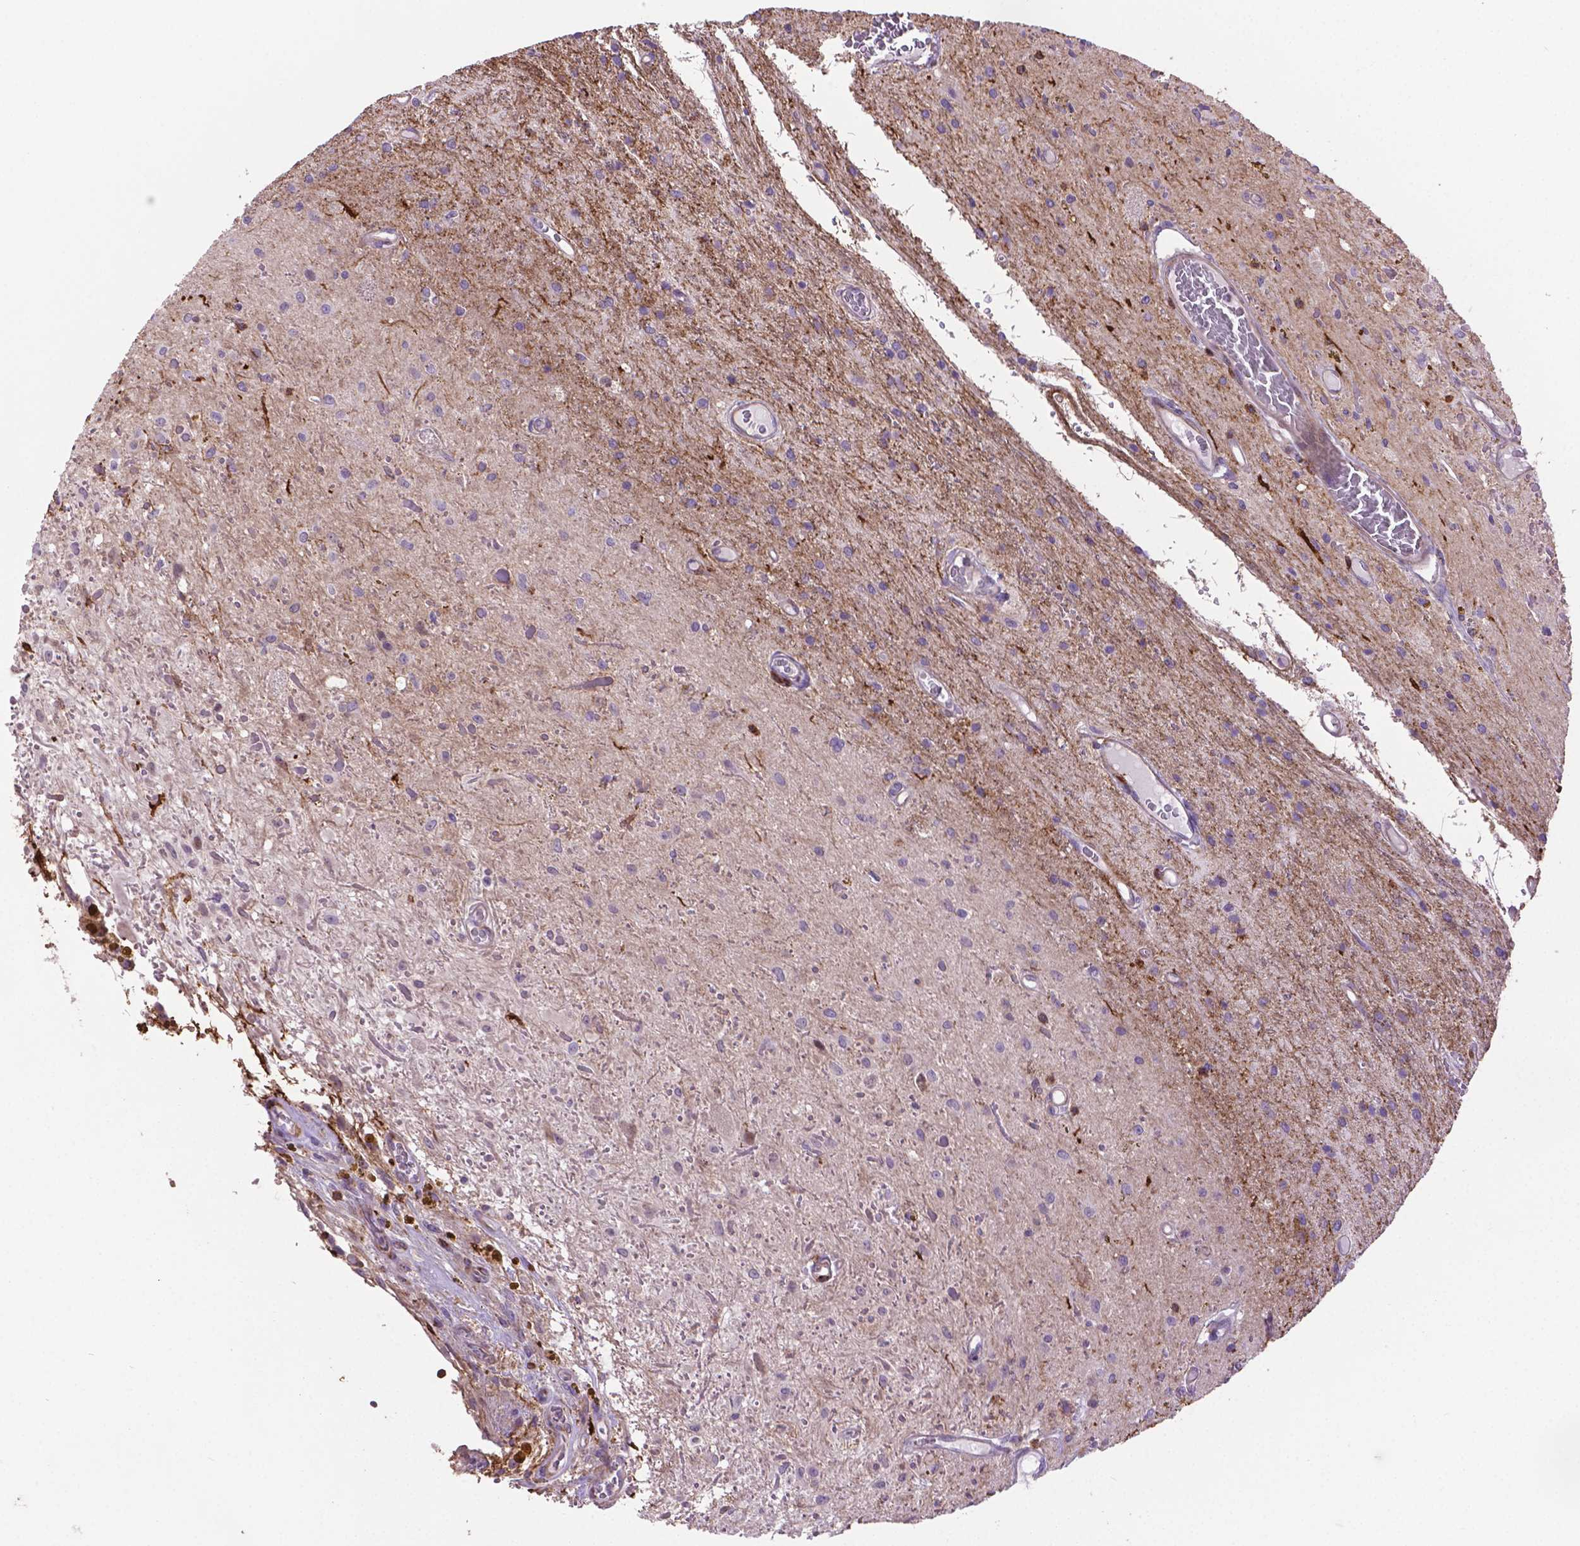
{"staining": {"intensity": "negative", "quantity": "none", "location": "none"}, "tissue": "glioma", "cell_type": "Tumor cells", "image_type": "cancer", "snomed": [{"axis": "morphology", "description": "Glioma, malignant, Low grade"}, {"axis": "topography", "description": "Cerebellum"}], "caption": "Protein analysis of glioma demonstrates no significant expression in tumor cells. (Stains: DAB (3,3'-diaminobenzidine) IHC with hematoxylin counter stain, Microscopy: brightfield microscopy at high magnification).", "gene": "ACAD10", "patient": {"sex": "female", "age": 14}}